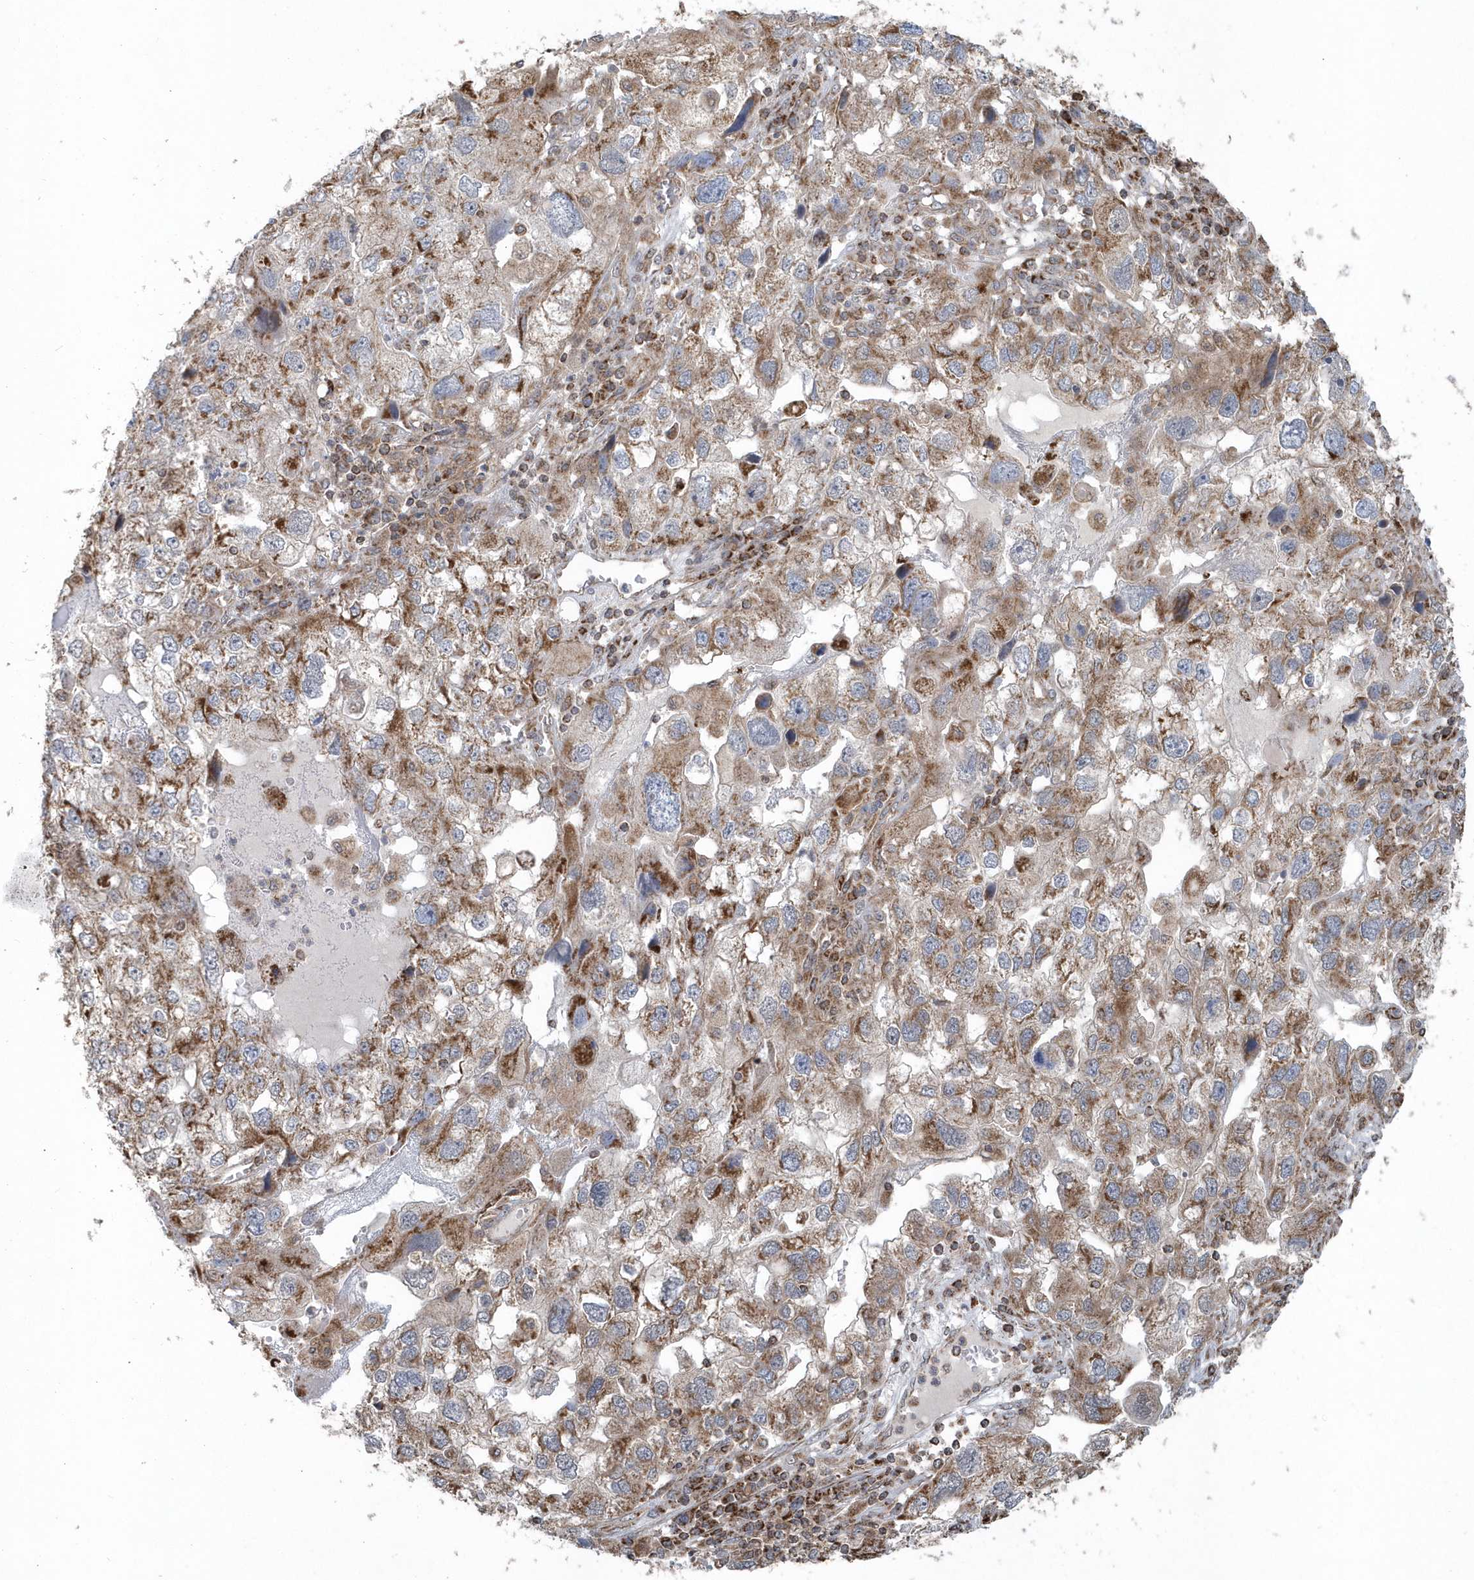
{"staining": {"intensity": "moderate", "quantity": ">75%", "location": "cytoplasmic/membranous"}, "tissue": "endometrial cancer", "cell_type": "Tumor cells", "image_type": "cancer", "snomed": [{"axis": "morphology", "description": "Adenocarcinoma, NOS"}, {"axis": "topography", "description": "Endometrium"}], "caption": "Moderate cytoplasmic/membranous protein expression is identified in approximately >75% of tumor cells in endometrial cancer (adenocarcinoma).", "gene": "PPP1R7", "patient": {"sex": "female", "age": 49}}